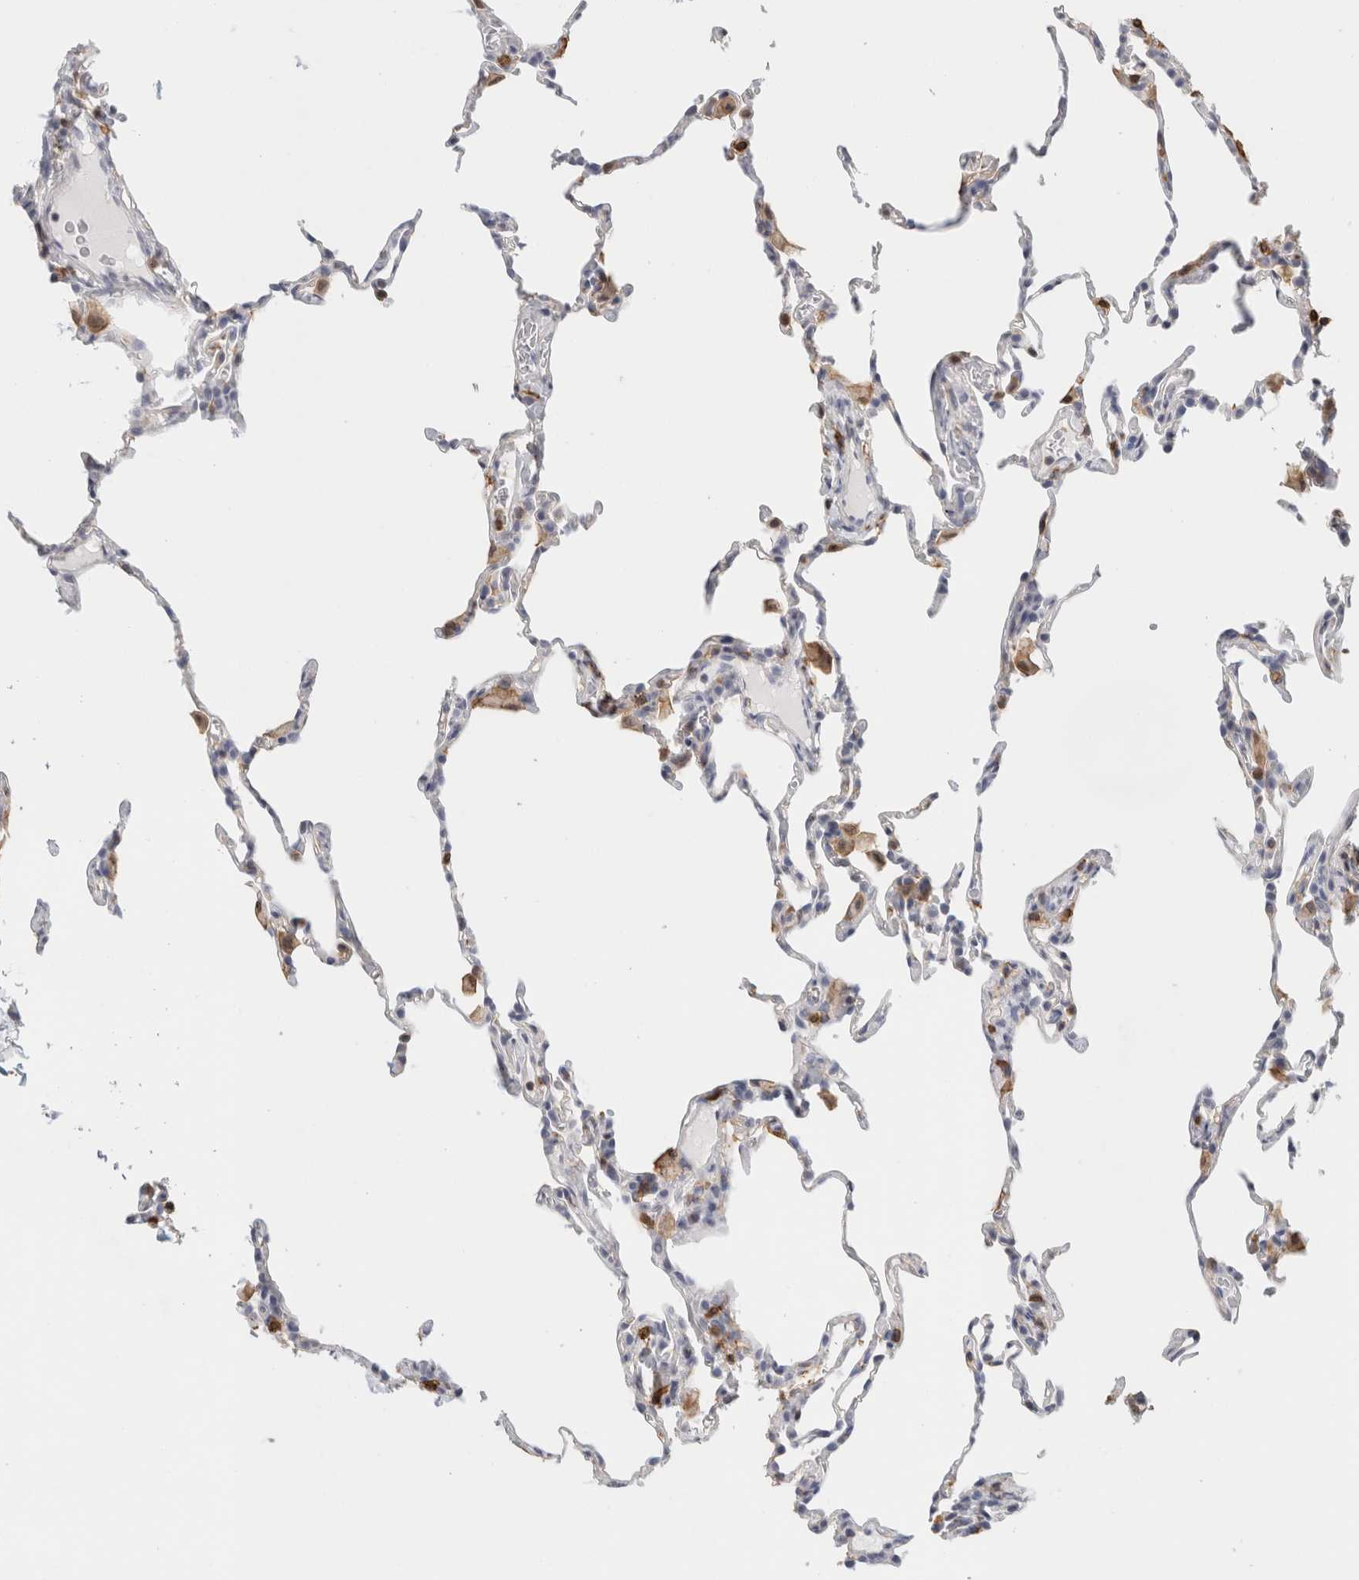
{"staining": {"intensity": "moderate", "quantity": "<25%", "location": "cytoplasmic/membranous"}, "tissue": "lung", "cell_type": "Alveolar cells", "image_type": "normal", "snomed": [{"axis": "morphology", "description": "Normal tissue, NOS"}, {"axis": "topography", "description": "Lung"}], "caption": "Lung was stained to show a protein in brown. There is low levels of moderate cytoplasmic/membranous positivity in approximately <25% of alveolar cells. (Stains: DAB in brown, nuclei in blue, Microscopy: brightfield microscopy at high magnification).", "gene": "P2RY2", "patient": {"sex": "male", "age": 20}}